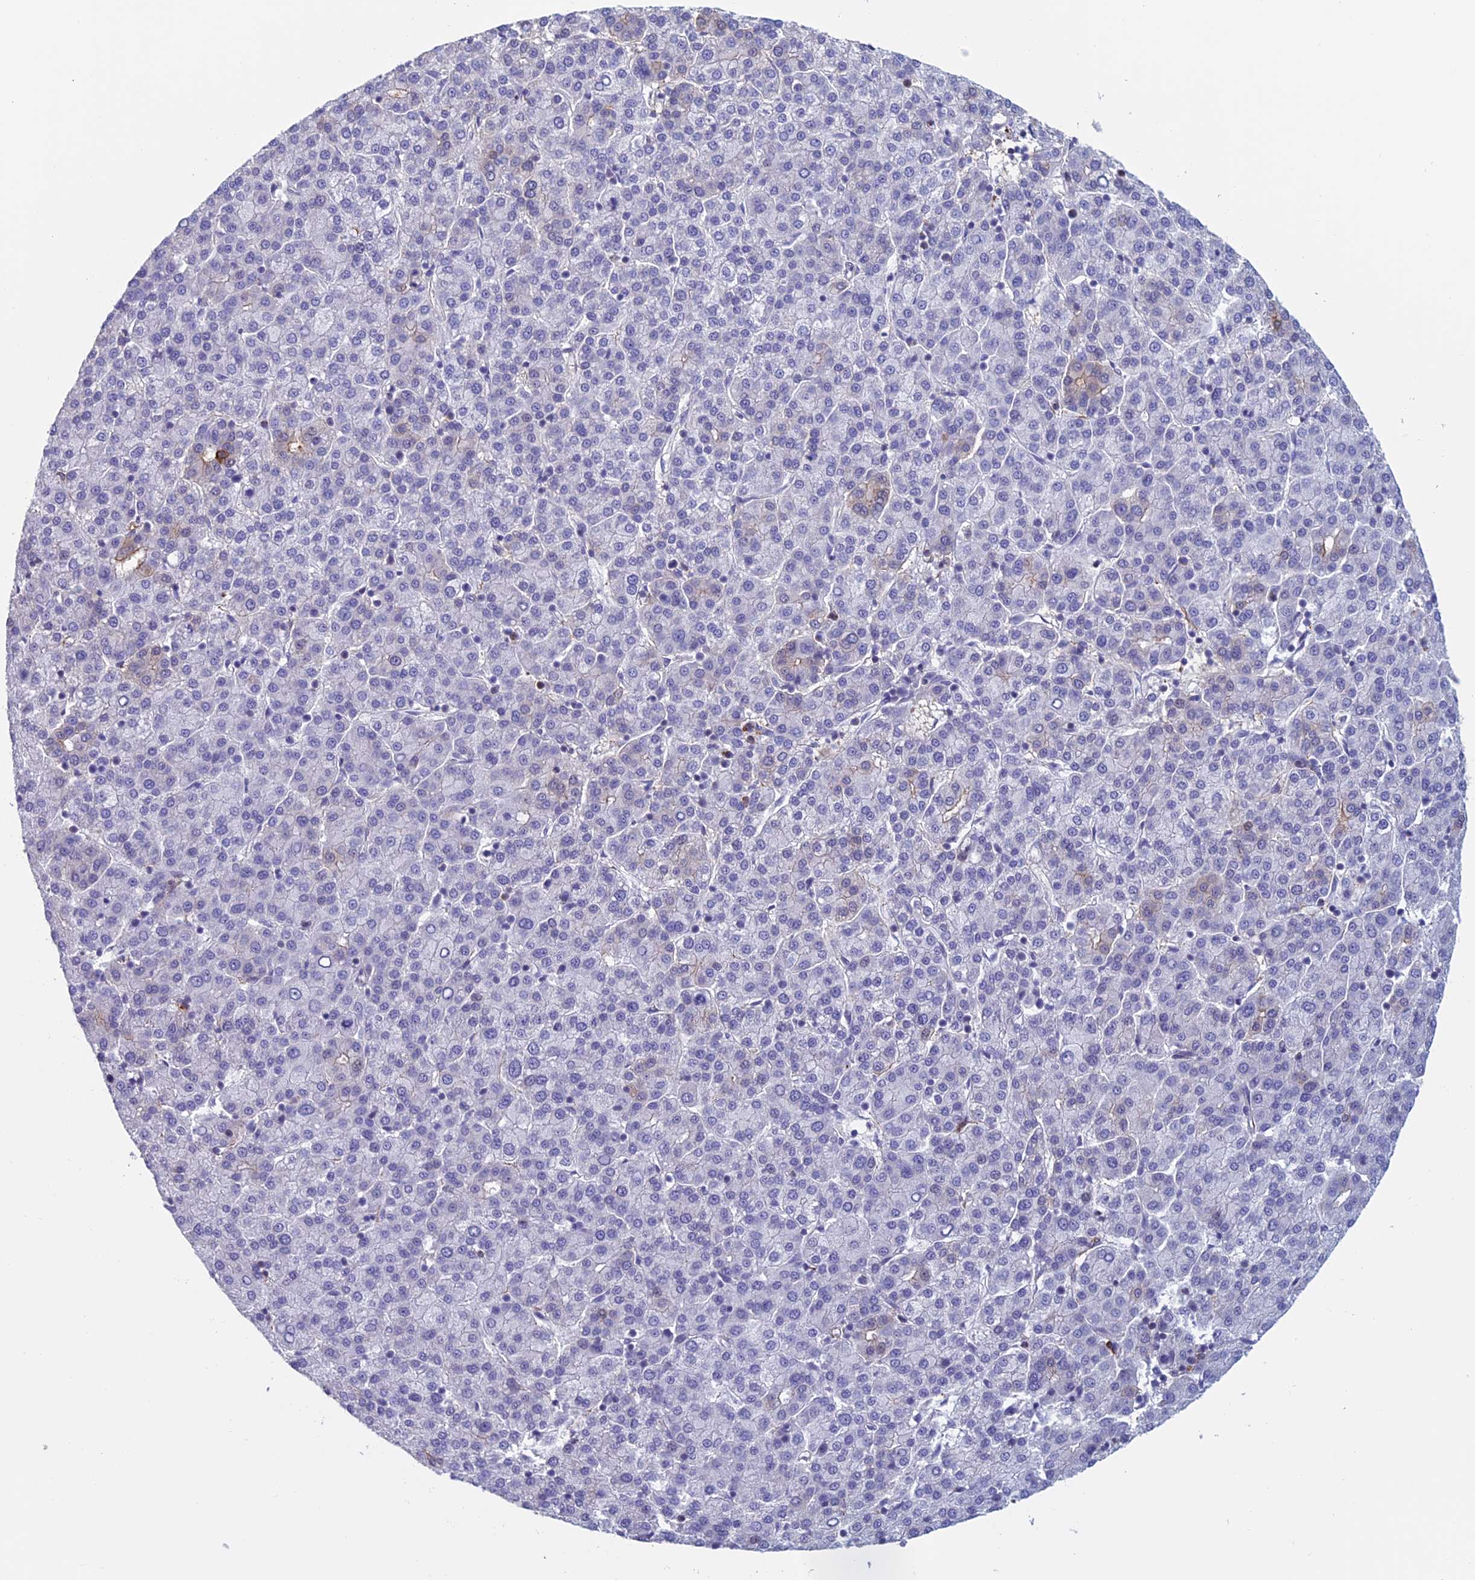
{"staining": {"intensity": "negative", "quantity": "none", "location": "none"}, "tissue": "liver cancer", "cell_type": "Tumor cells", "image_type": "cancer", "snomed": [{"axis": "morphology", "description": "Carcinoma, Hepatocellular, NOS"}, {"axis": "topography", "description": "Liver"}], "caption": "A high-resolution histopathology image shows immunohistochemistry staining of liver cancer, which exhibits no significant expression in tumor cells. (DAB immunohistochemistry, high magnification).", "gene": "ANGPTL2", "patient": {"sex": "female", "age": 58}}